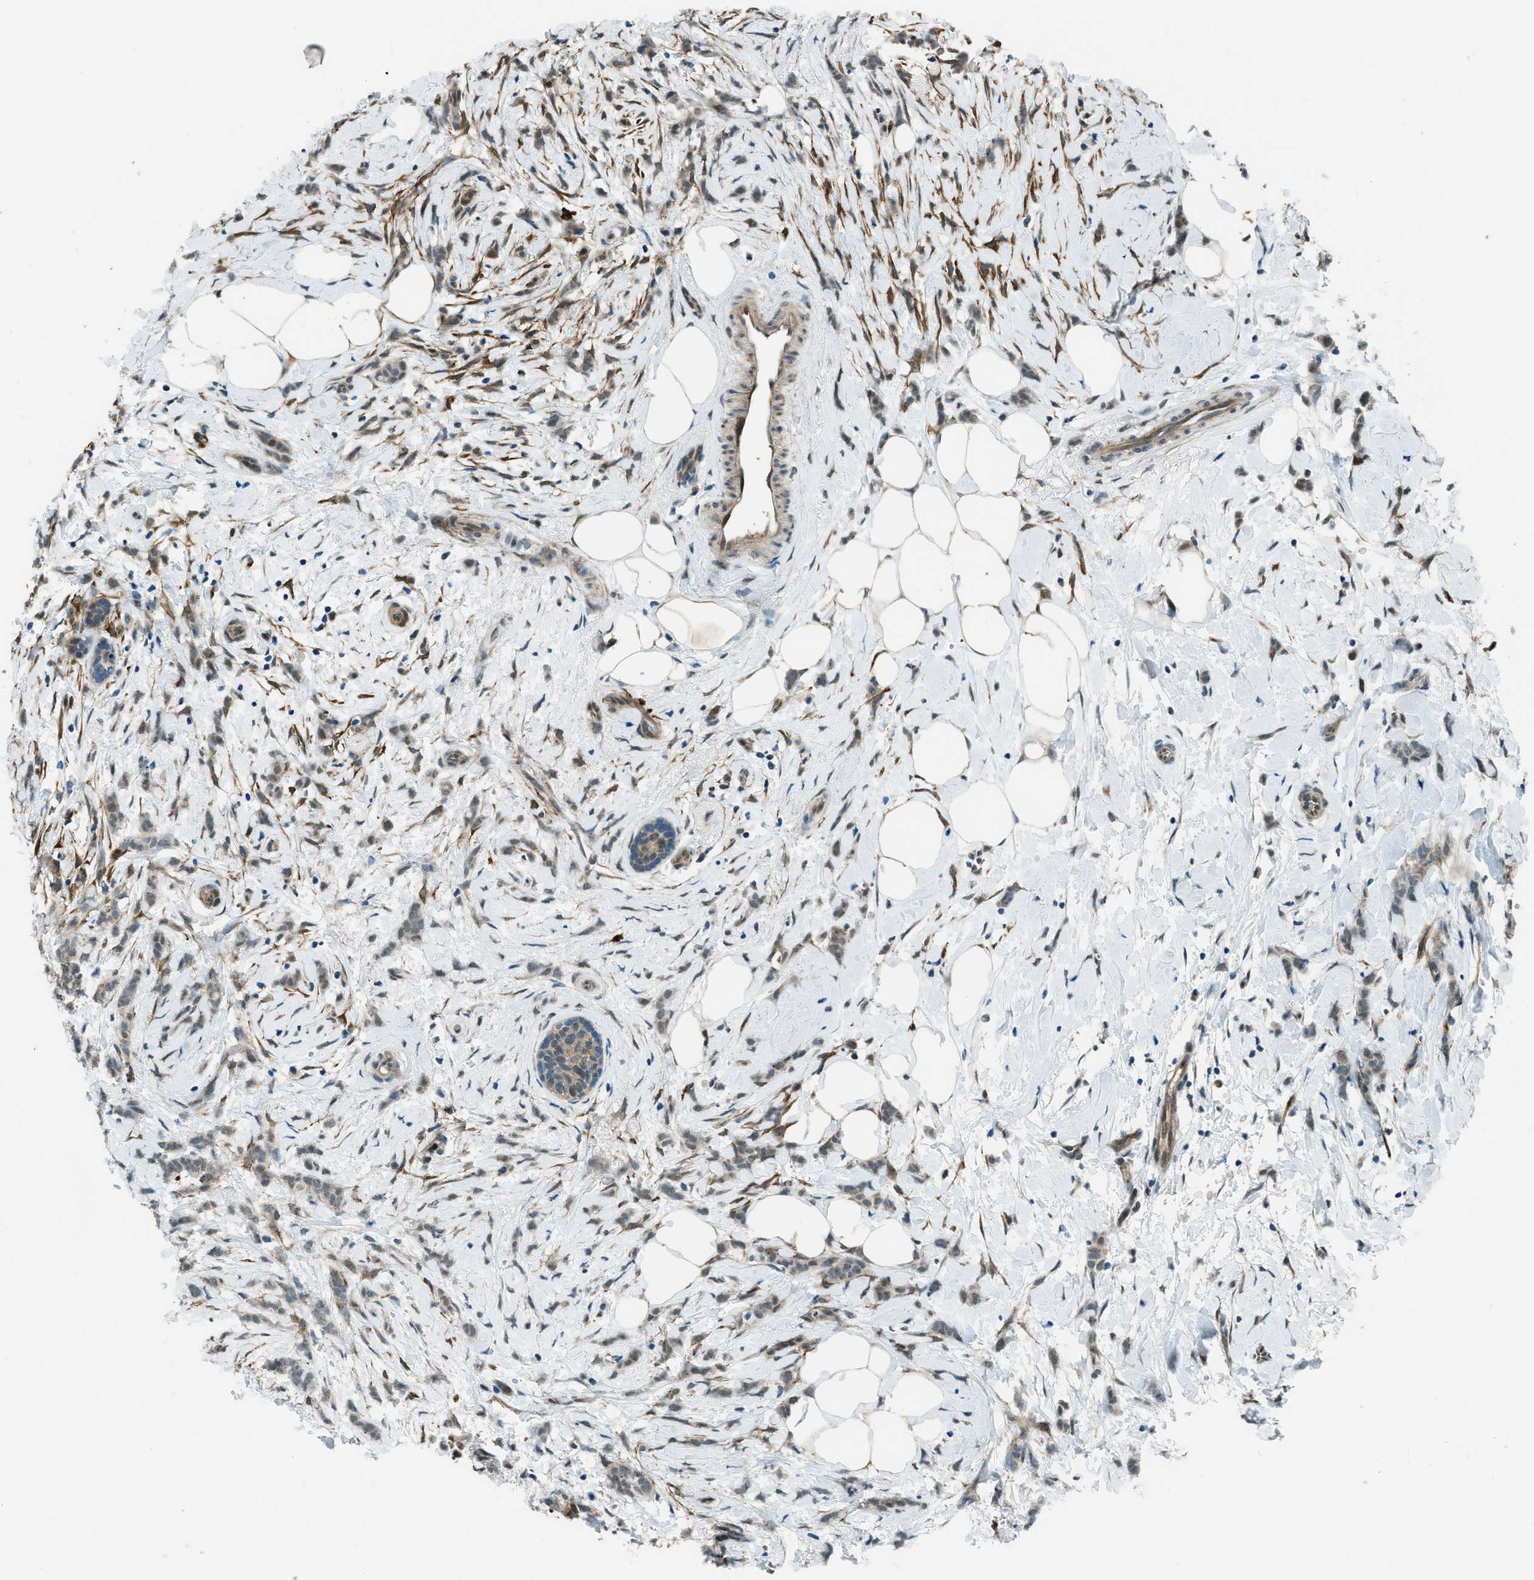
{"staining": {"intensity": "weak", "quantity": "<25%", "location": "cytoplasmic/membranous,nuclear"}, "tissue": "breast cancer", "cell_type": "Tumor cells", "image_type": "cancer", "snomed": [{"axis": "morphology", "description": "Lobular carcinoma, in situ"}, {"axis": "morphology", "description": "Lobular carcinoma"}, {"axis": "topography", "description": "Breast"}], "caption": "Micrograph shows no significant protein staining in tumor cells of breast lobular carcinoma.", "gene": "NPEPL1", "patient": {"sex": "female", "age": 41}}